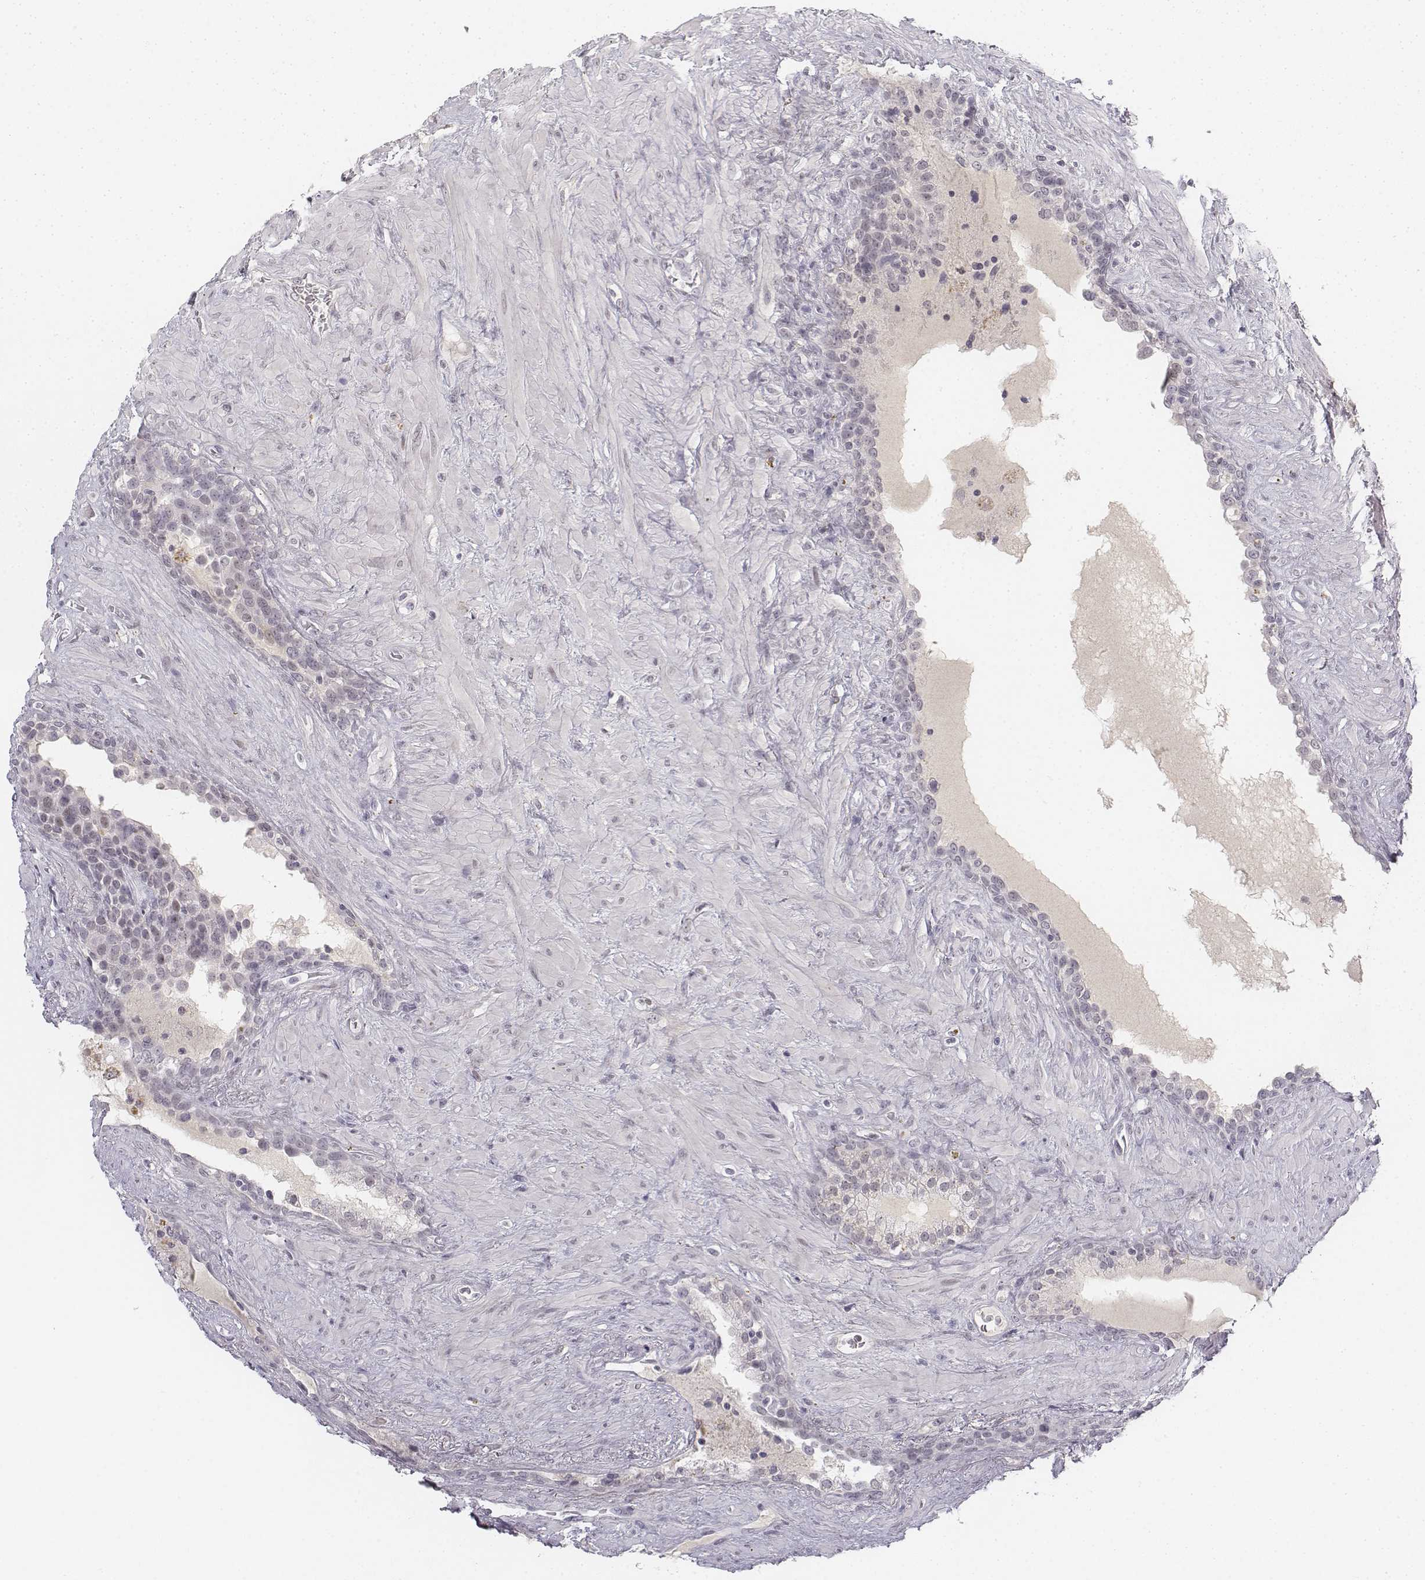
{"staining": {"intensity": "negative", "quantity": "none", "location": "none"}, "tissue": "prostate", "cell_type": "Glandular cells", "image_type": "normal", "snomed": [{"axis": "morphology", "description": "Normal tissue, NOS"}, {"axis": "topography", "description": "Prostate"}], "caption": "This image is of unremarkable prostate stained with immunohistochemistry (IHC) to label a protein in brown with the nuclei are counter-stained blue. There is no positivity in glandular cells.", "gene": "KRT84", "patient": {"sex": "male", "age": 63}}